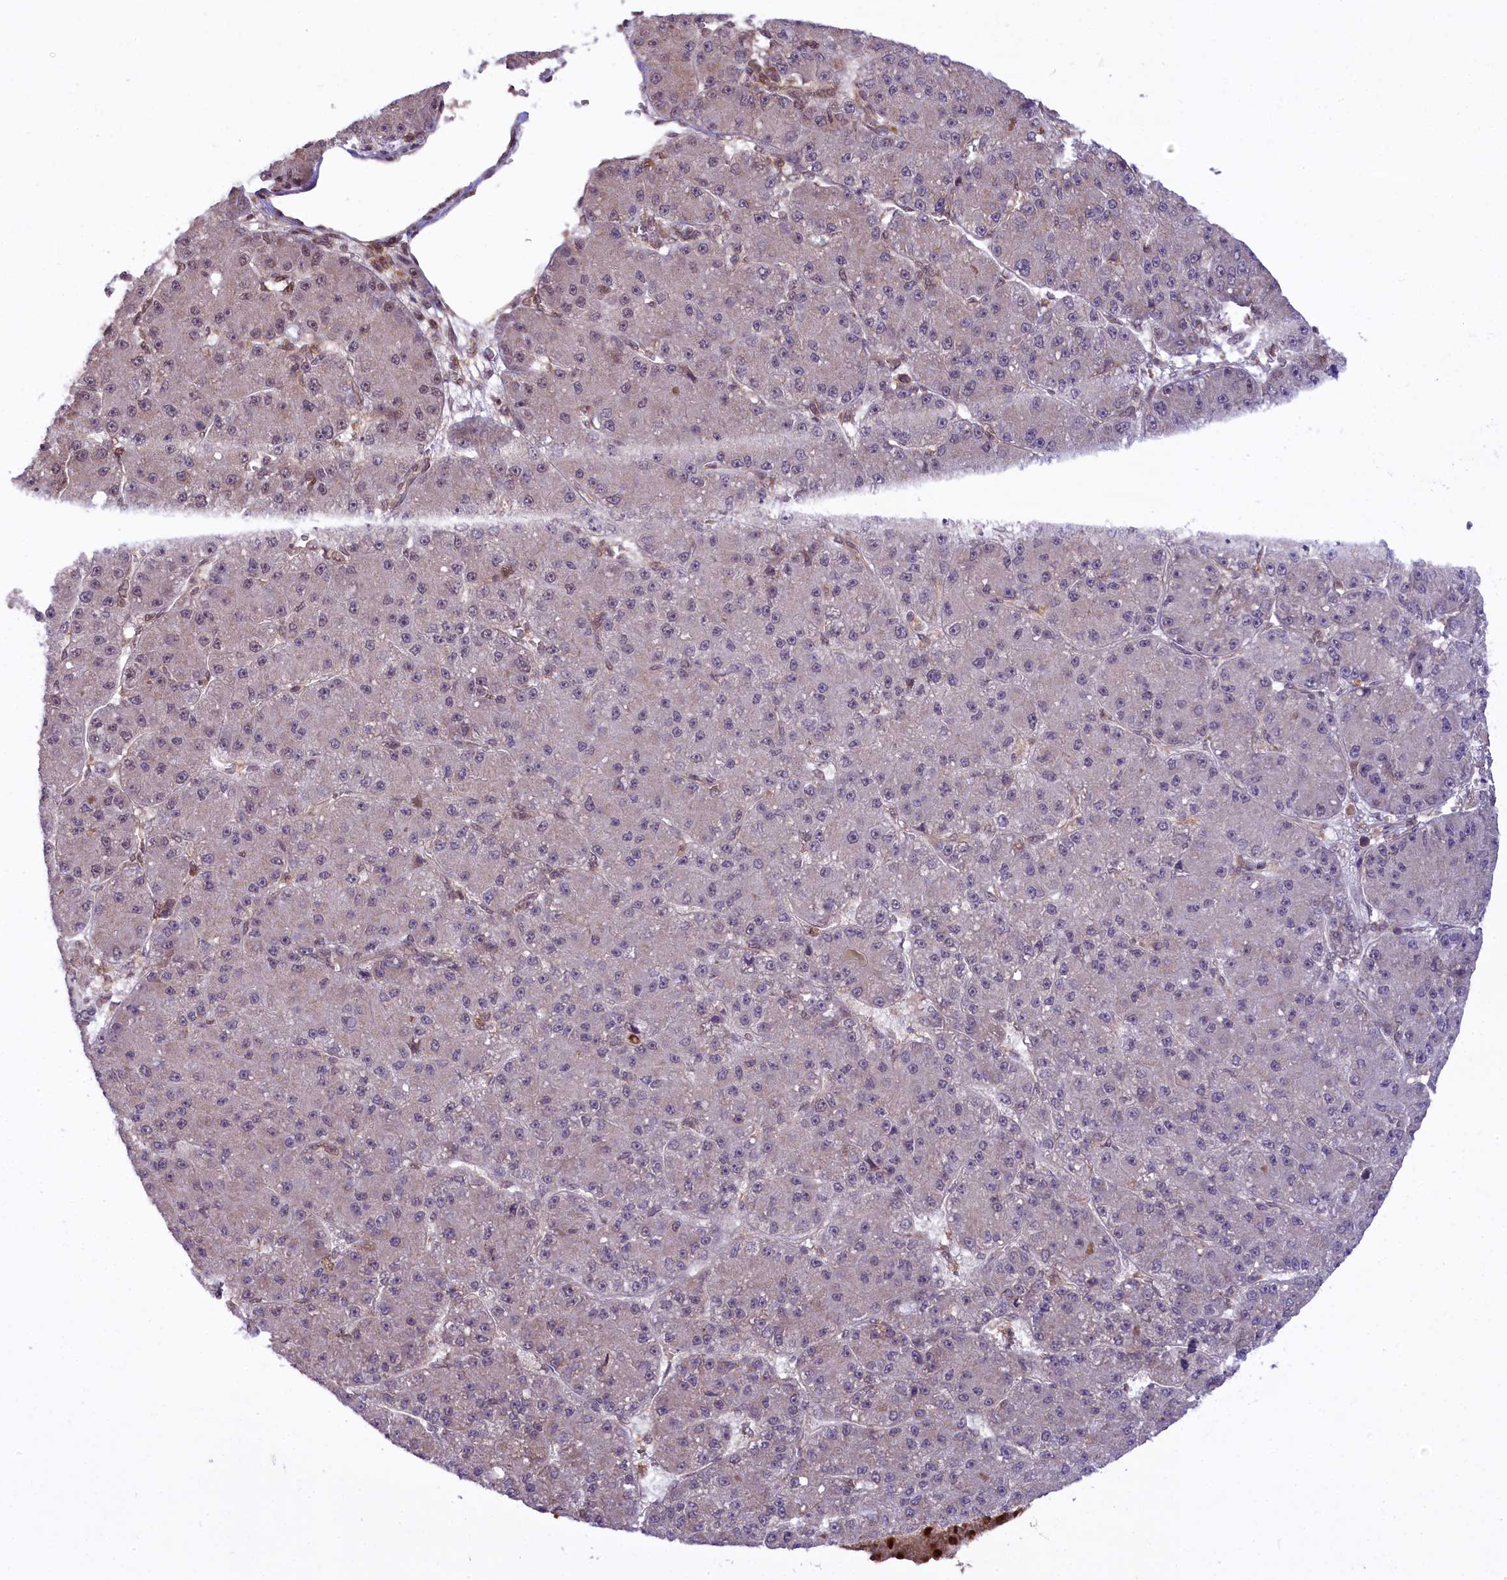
{"staining": {"intensity": "negative", "quantity": "none", "location": "none"}, "tissue": "liver cancer", "cell_type": "Tumor cells", "image_type": "cancer", "snomed": [{"axis": "morphology", "description": "Carcinoma, Hepatocellular, NOS"}, {"axis": "topography", "description": "Liver"}], "caption": "A photomicrograph of liver cancer (hepatocellular carcinoma) stained for a protein demonstrates no brown staining in tumor cells.", "gene": "CARD8", "patient": {"sex": "male", "age": 67}}